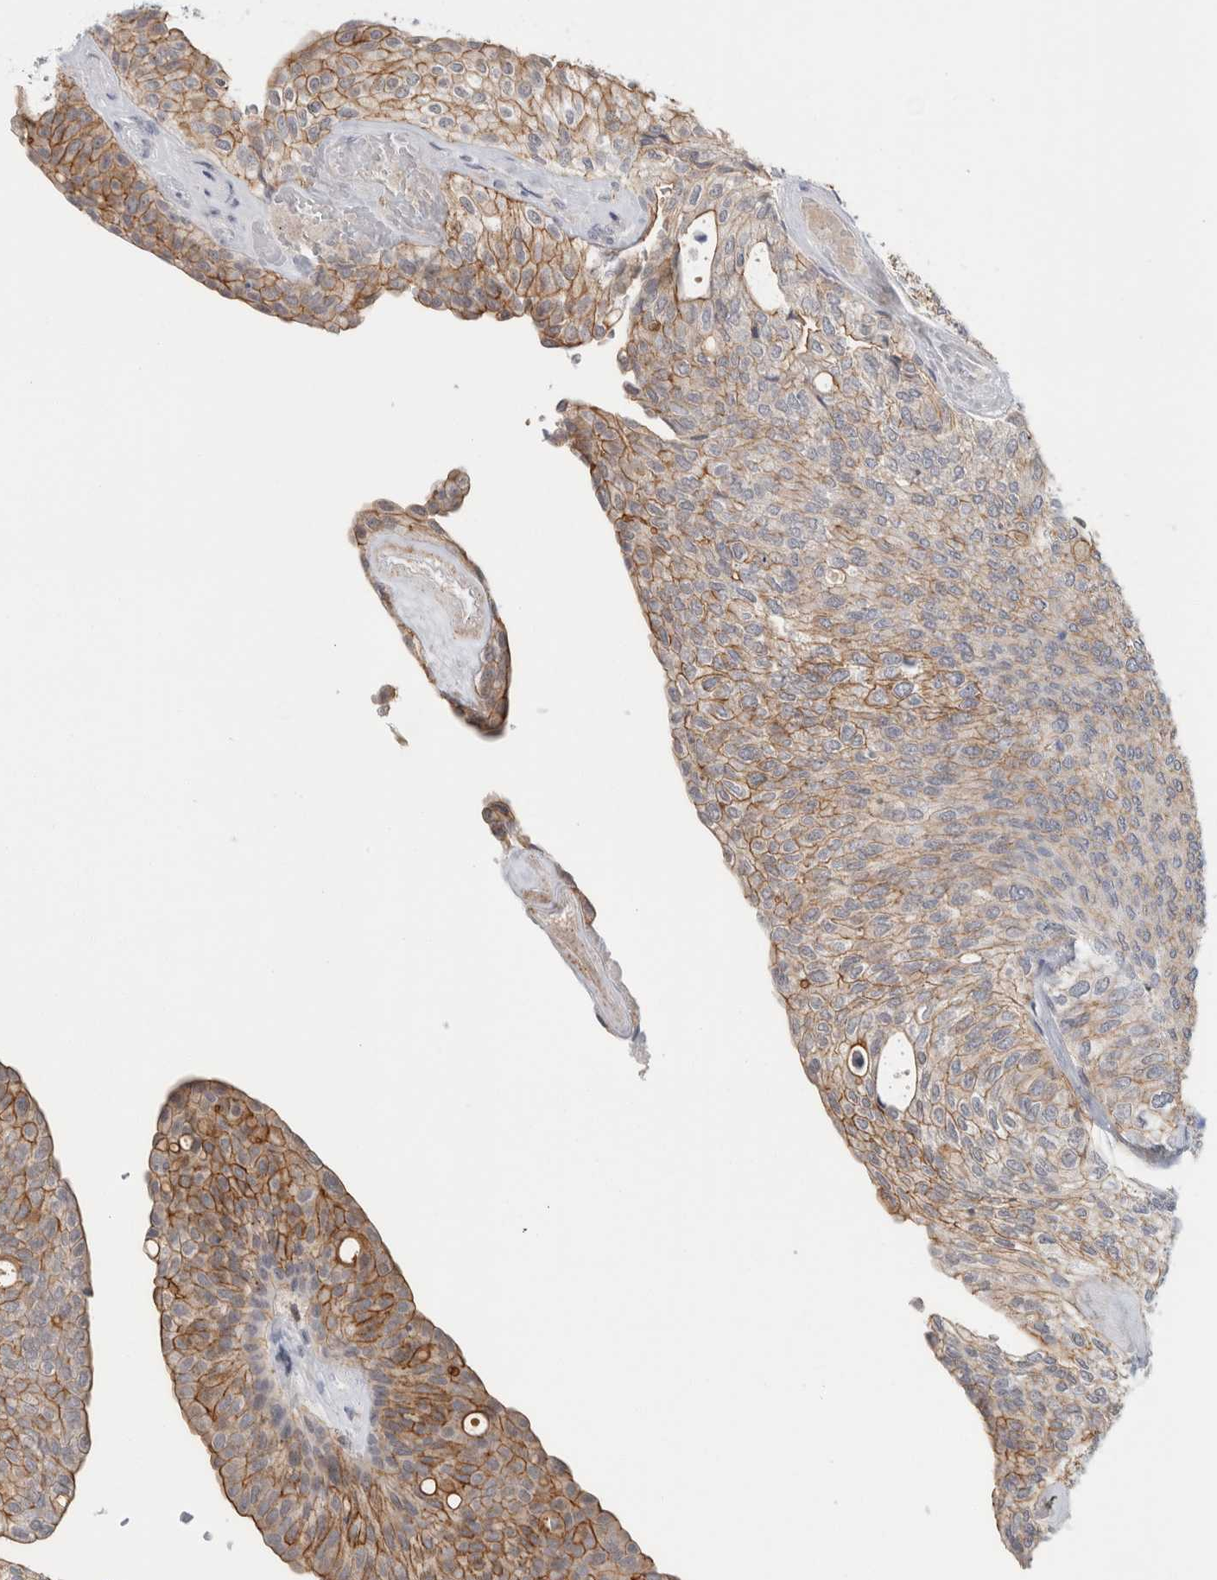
{"staining": {"intensity": "moderate", "quantity": ">75%", "location": "cytoplasmic/membranous"}, "tissue": "urothelial cancer", "cell_type": "Tumor cells", "image_type": "cancer", "snomed": [{"axis": "morphology", "description": "Urothelial carcinoma, Low grade"}, {"axis": "topography", "description": "Urinary bladder"}], "caption": "Moderate cytoplasmic/membranous staining for a protein is appreciated in about >75% of tumor cells of urothelial carcinoma (low-grade) using immunohistochemistry.", "gene": "NIPA1", "patient": {"sex": "female", "age": 79}}